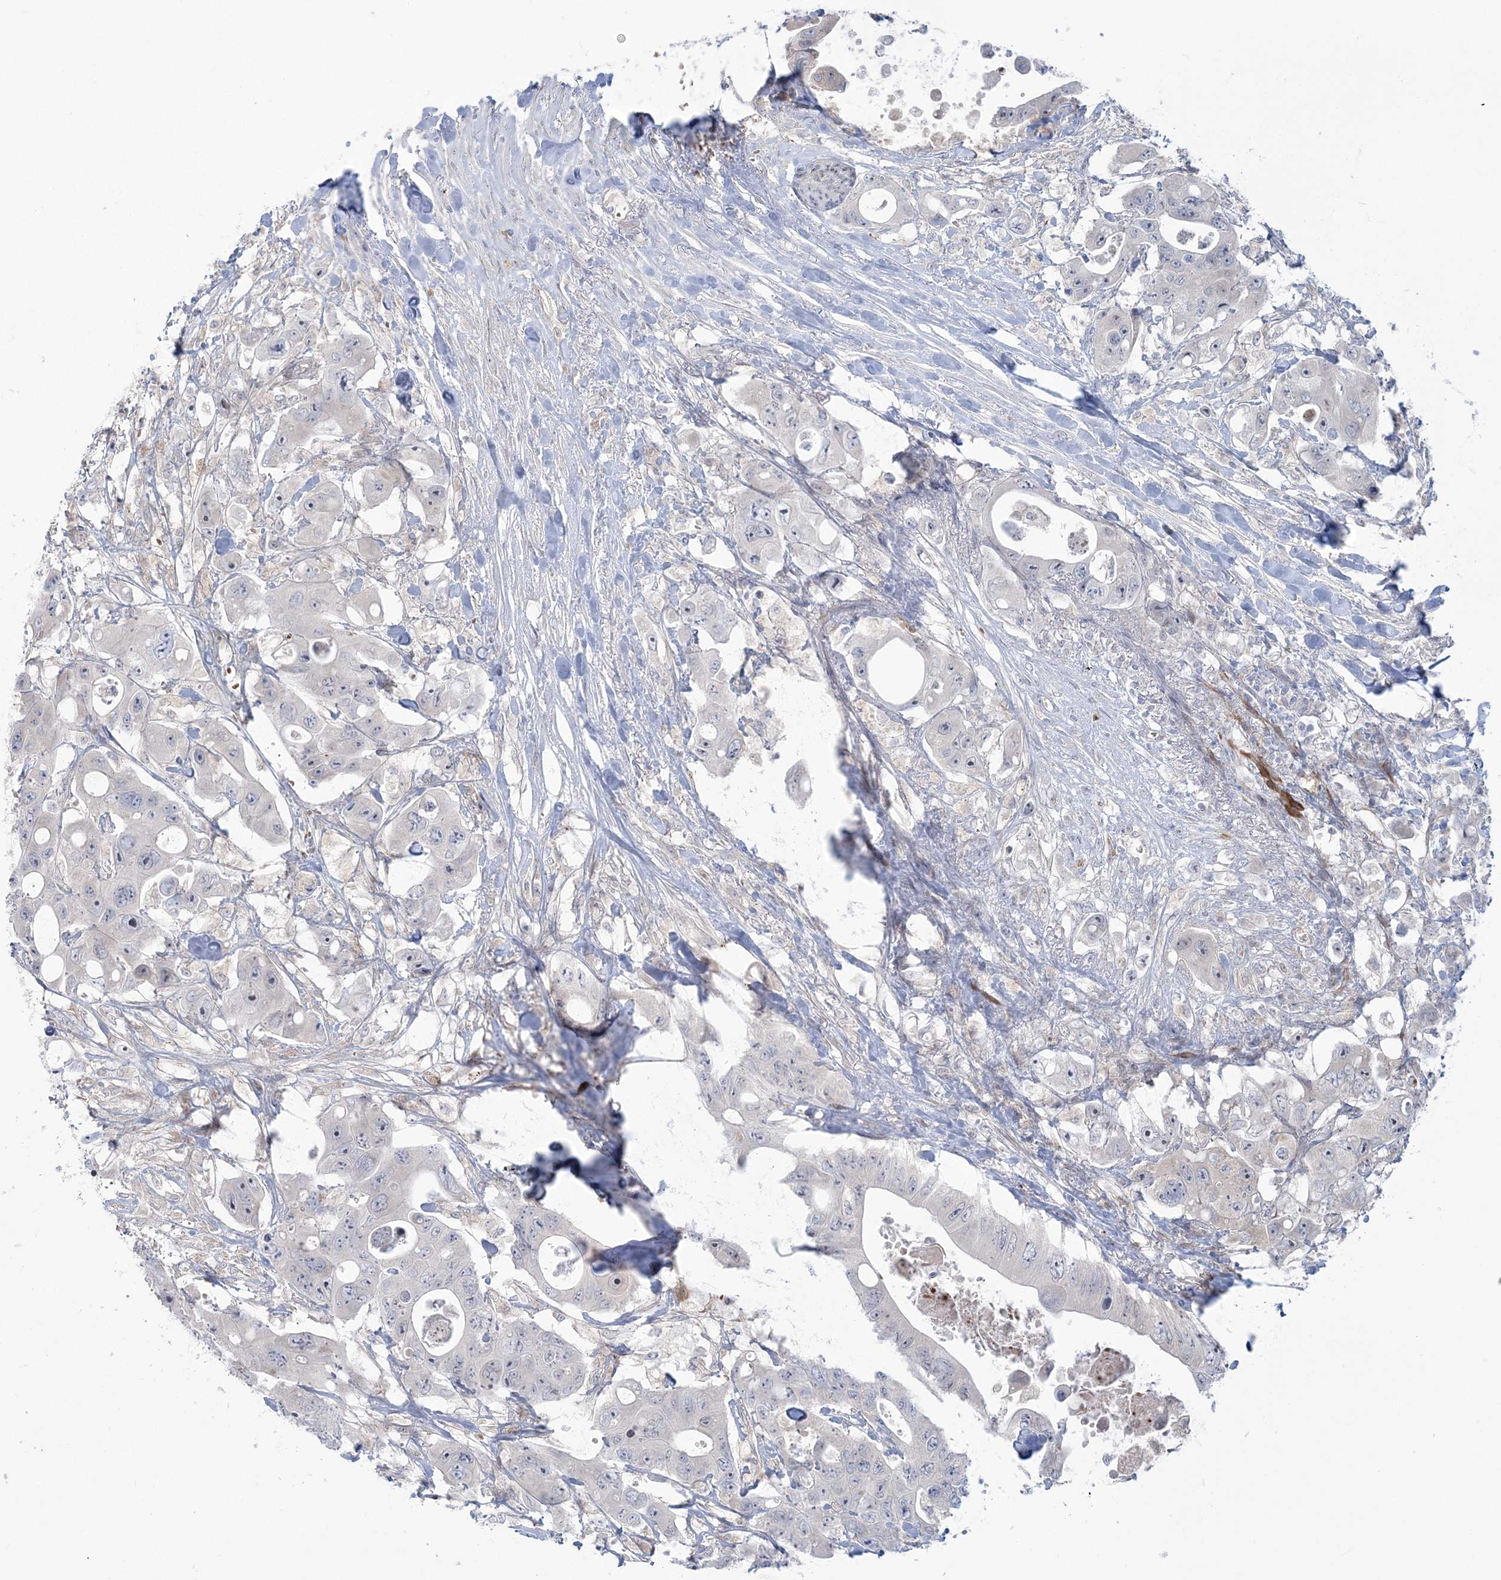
{"staining": {"intensity": "negative", "quantity": "none", "location": "none"}, "tissue": "colorectal cancer", "cell_type": "Tumor cells", "image_type": "cancer", "snomed": [{"axis": "morphology", "description": "Adenocarcinoma, NOS"}, {"axis": "topography", "description": "Colon"}], "caption": "Tumor cells show no significant protein staining in colorectal cancer. (DAB IHC, high magnification).", "gene": "NUDT9", "patient": {"sex": "female", "age": 46}}